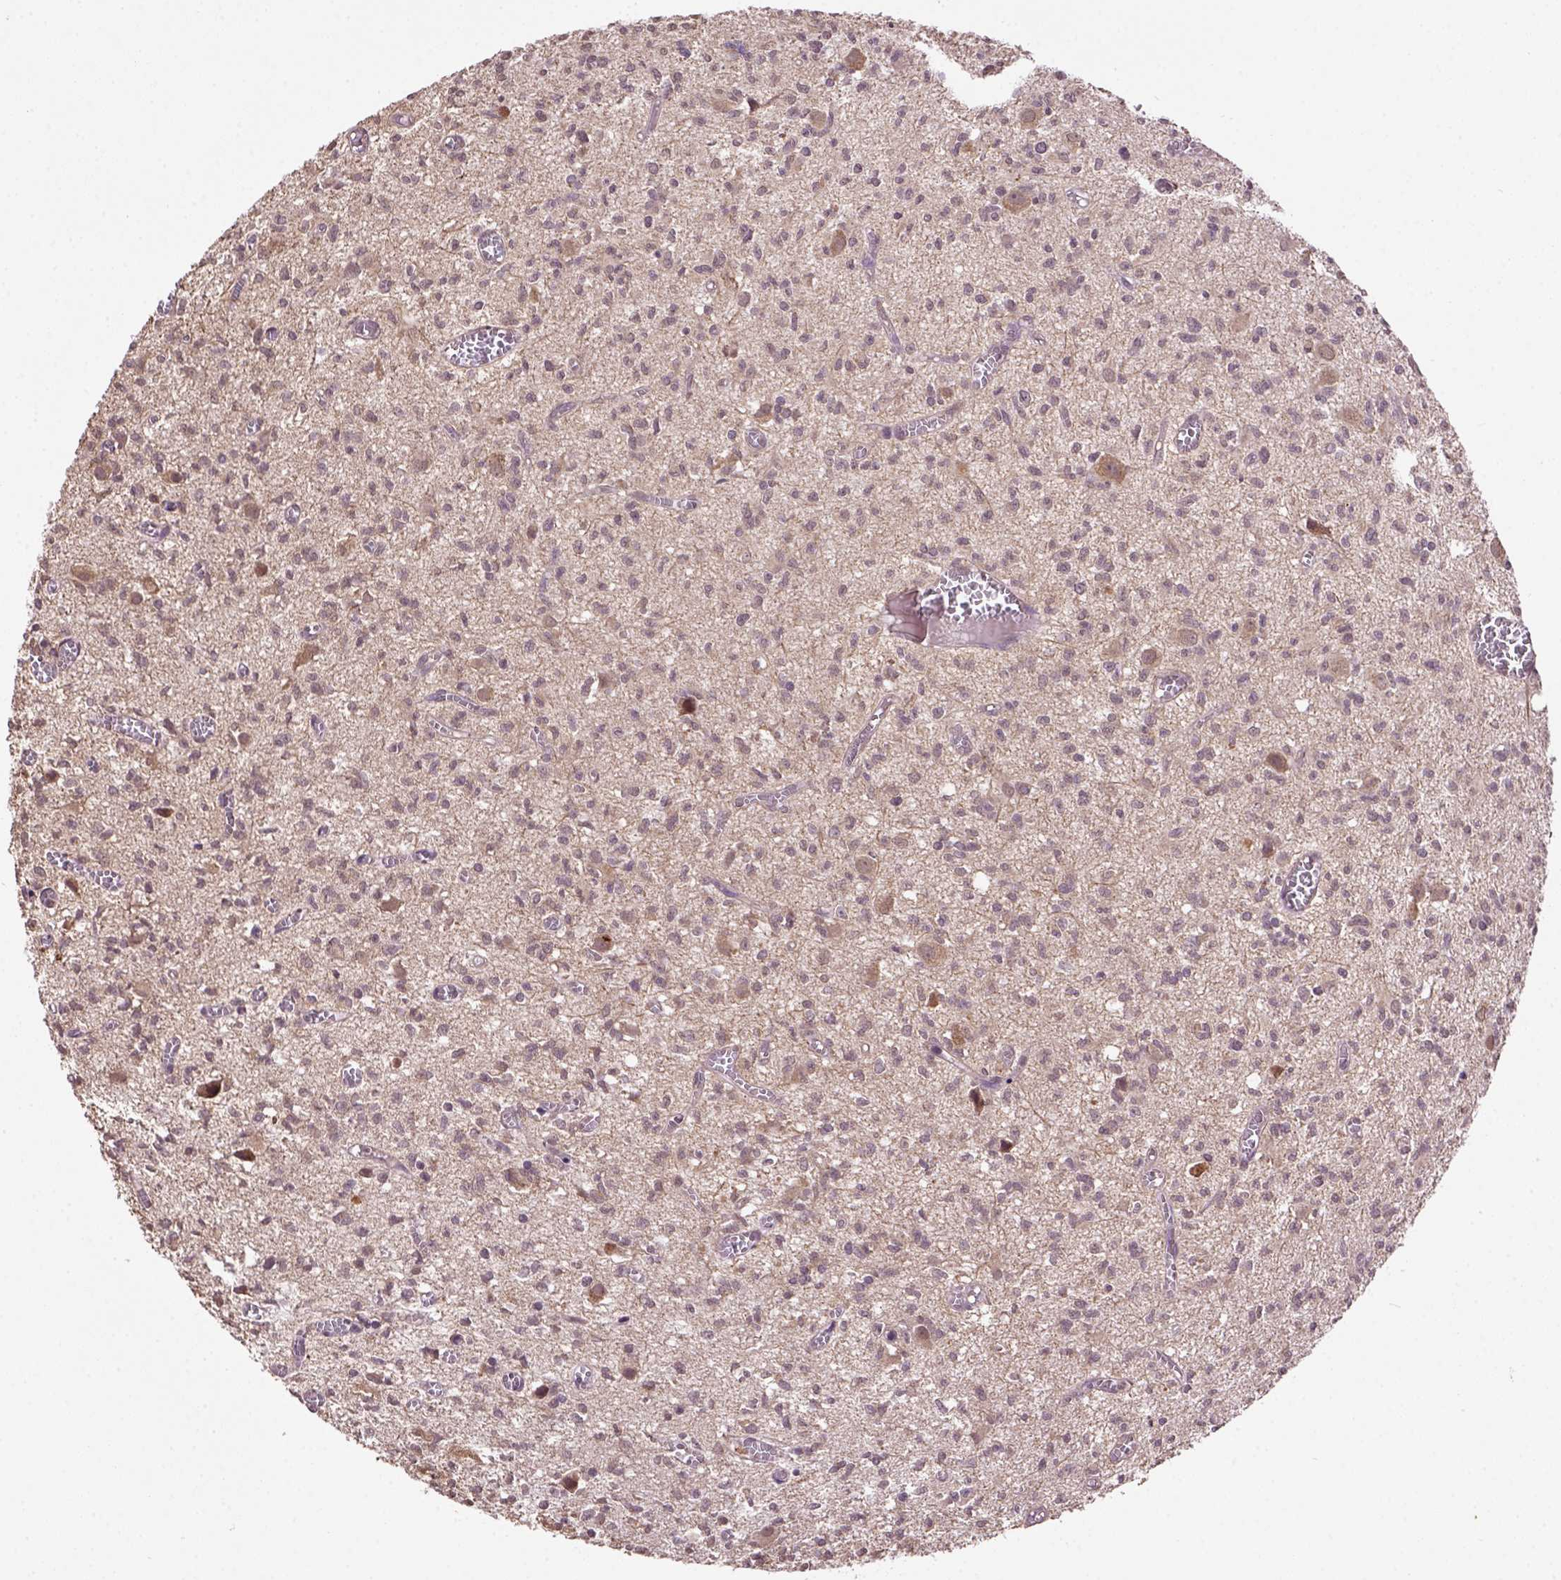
{"staining": {"intensity": "negative", "quantity": "none", "location": "none"}, "tissue": "glioma", "cell_type": "Tumor cells", "image_type": "cancer", "snomed": [{"axis": "morphology", "description": "Glioma, malignant, Low grade"}, {"axis": "topography", "description": "Brain"}], "caption": "Human malignant low-grade glioma stained for a protein using immunohistochemistry reveals no expression in tumor cells.", "gene": "WDR17", "patient": {"sex": "male", "age": 64}}